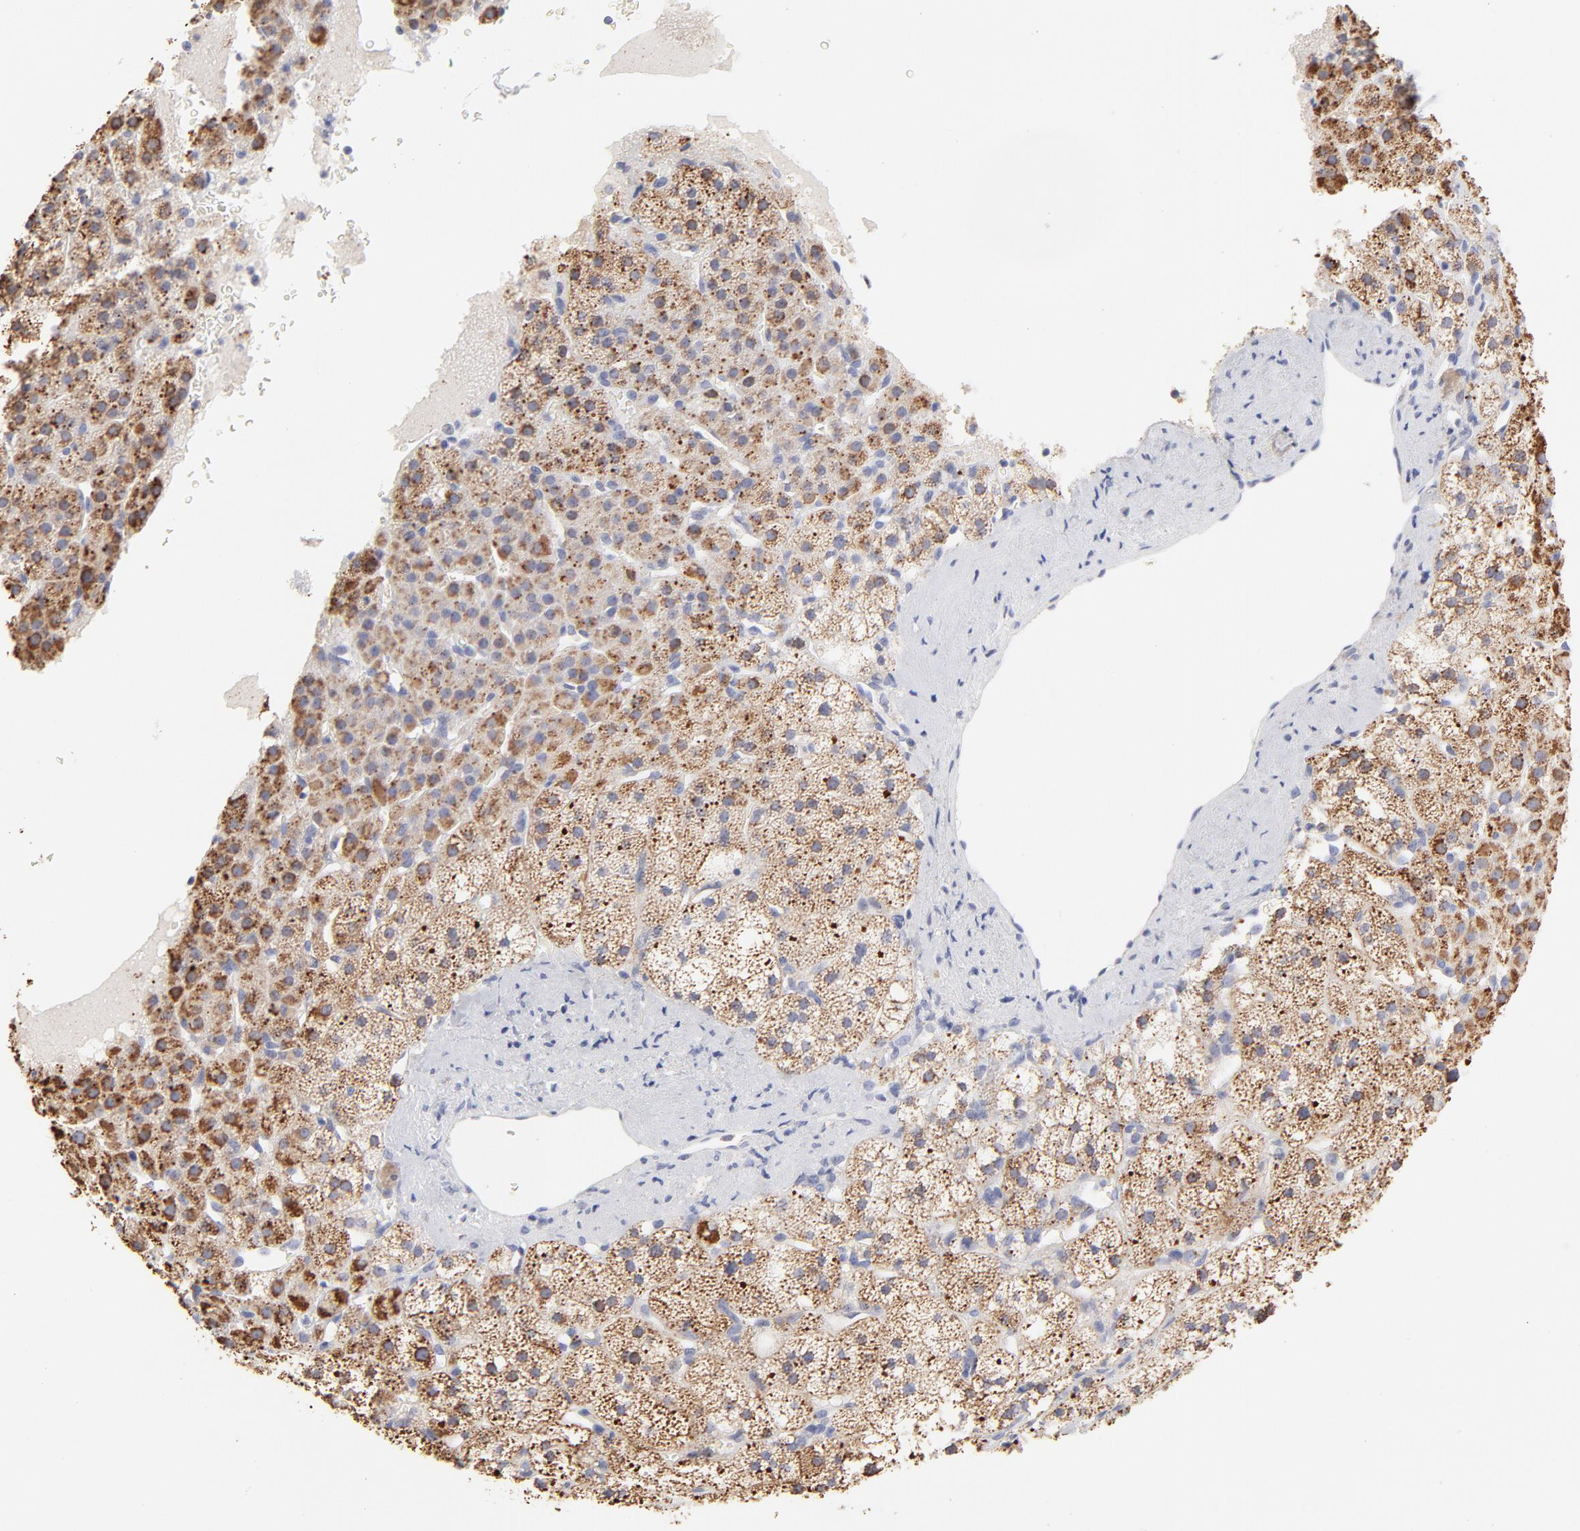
{"staining": {"intensity": "strong", "quantity": ">75%", "location": "cytoplasmic/membranous"}, "tissue": "adrenal gland", "cell_type": "Glandular cells", "image_type": "normal", "snomed": [{"axis": "morphology", "description": "Normal tissue, NOS"}, {"axis": "topography", "description": "Adrenal gland"}], "caption": "Immunohistochemical staining of benign human adrenal gland reveals >75% levels of strong cytoplasmic/membranous protein expression in about >75% of glandular cells.", "gene": "TST", "patient": {"sex": "male", "age": 35}}